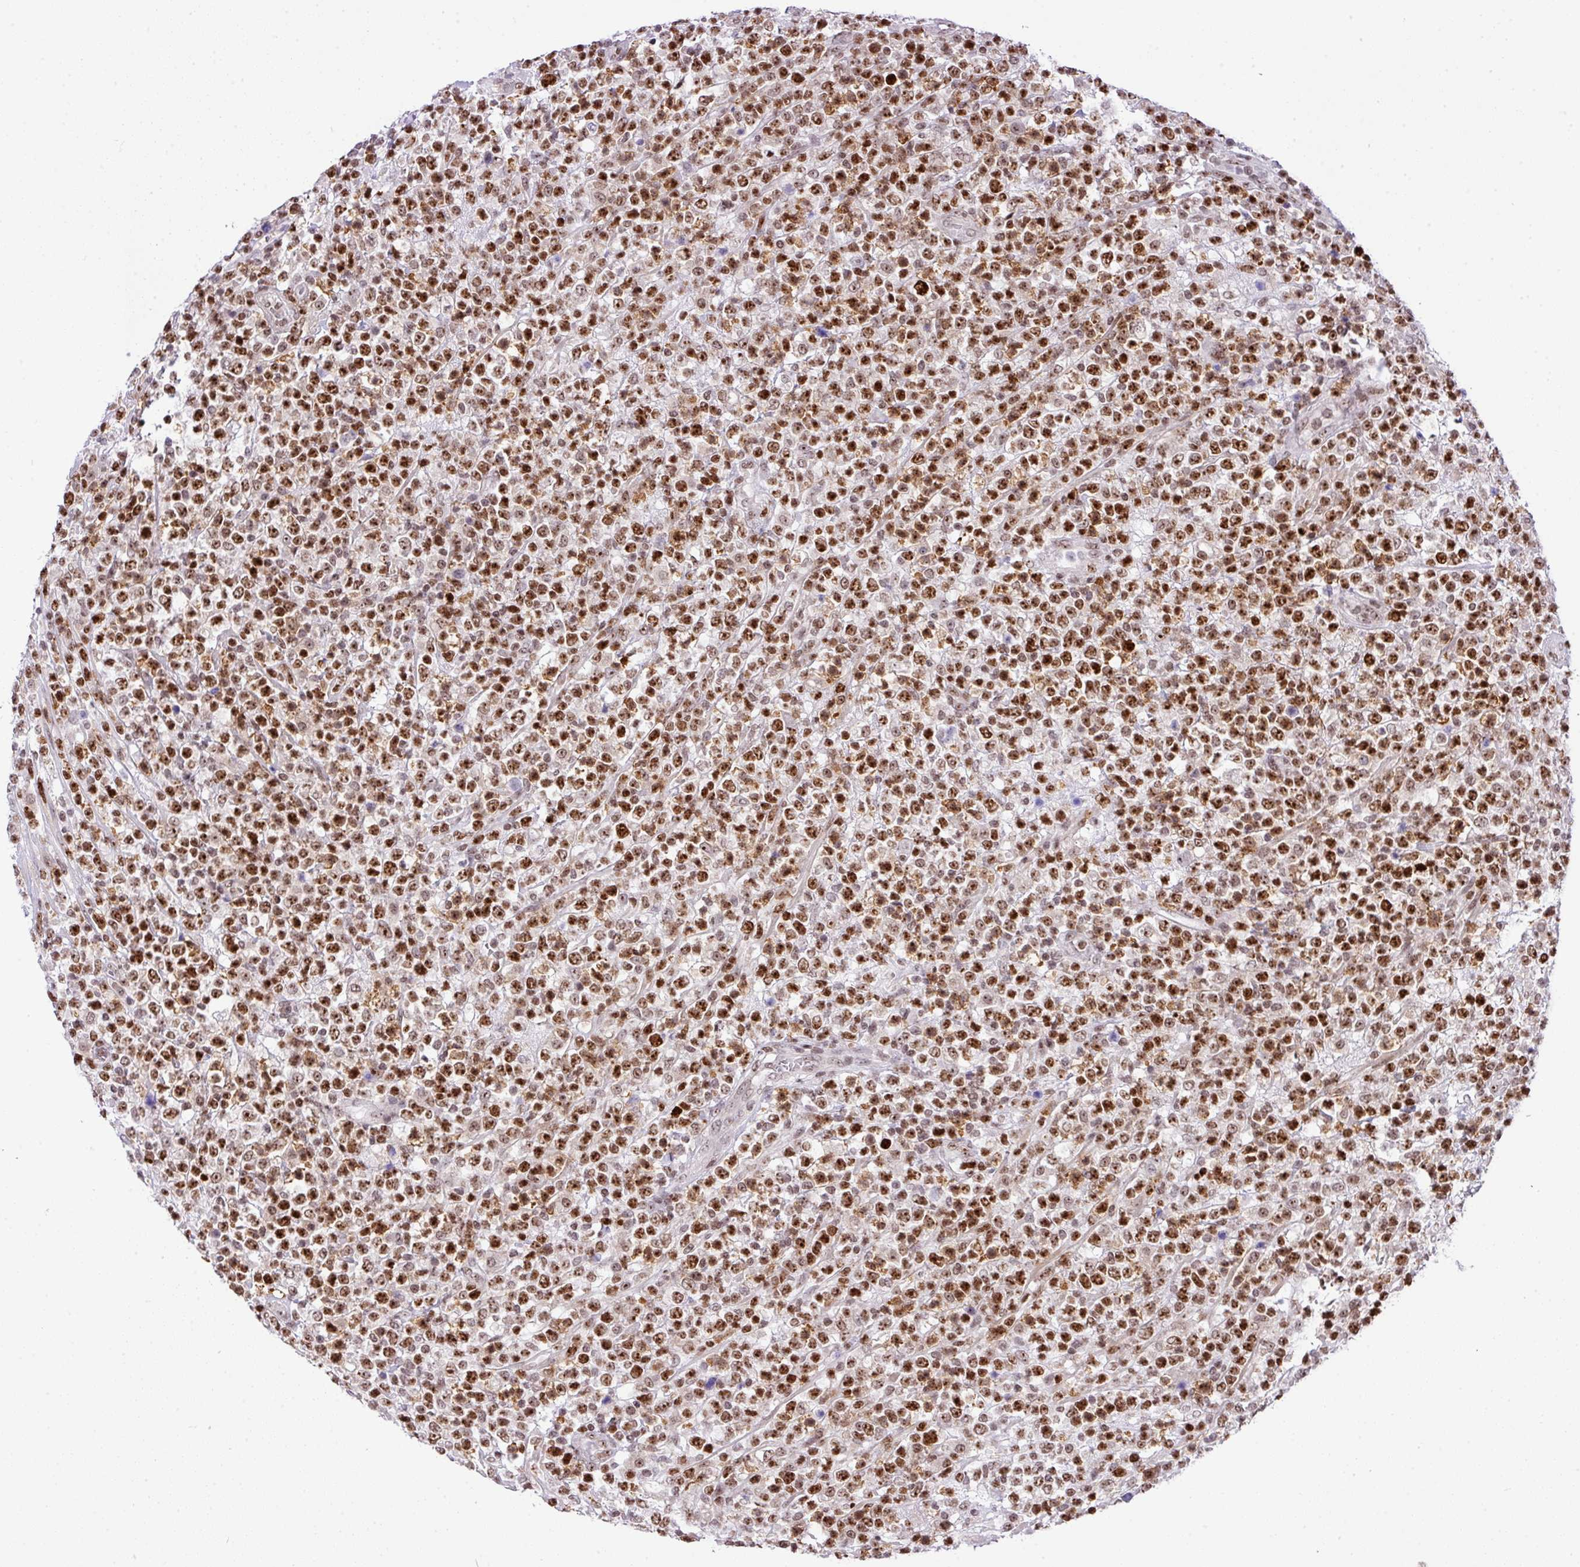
{"staining": {"intensity": "strong", "quantity": ">75%", "location": "nuclear"}, "tissue": "lymphoma", "cell_type": "Tumor cells", "image_type": "cancer", "snomed": [{"axis": "morphology", "description": "Malignant lymphoma, non-Hodgkin's type, High grade"}, {"axis": "topography", "description": "Colon"}], "caption": "Malignant lymphoma, non-Hodgkin's type (high-grade) stained with a protein marker demonstrates strong staining in tumor cells.", "gene": "CCDC137", "patient": {"sex": "female", "age": 53}}